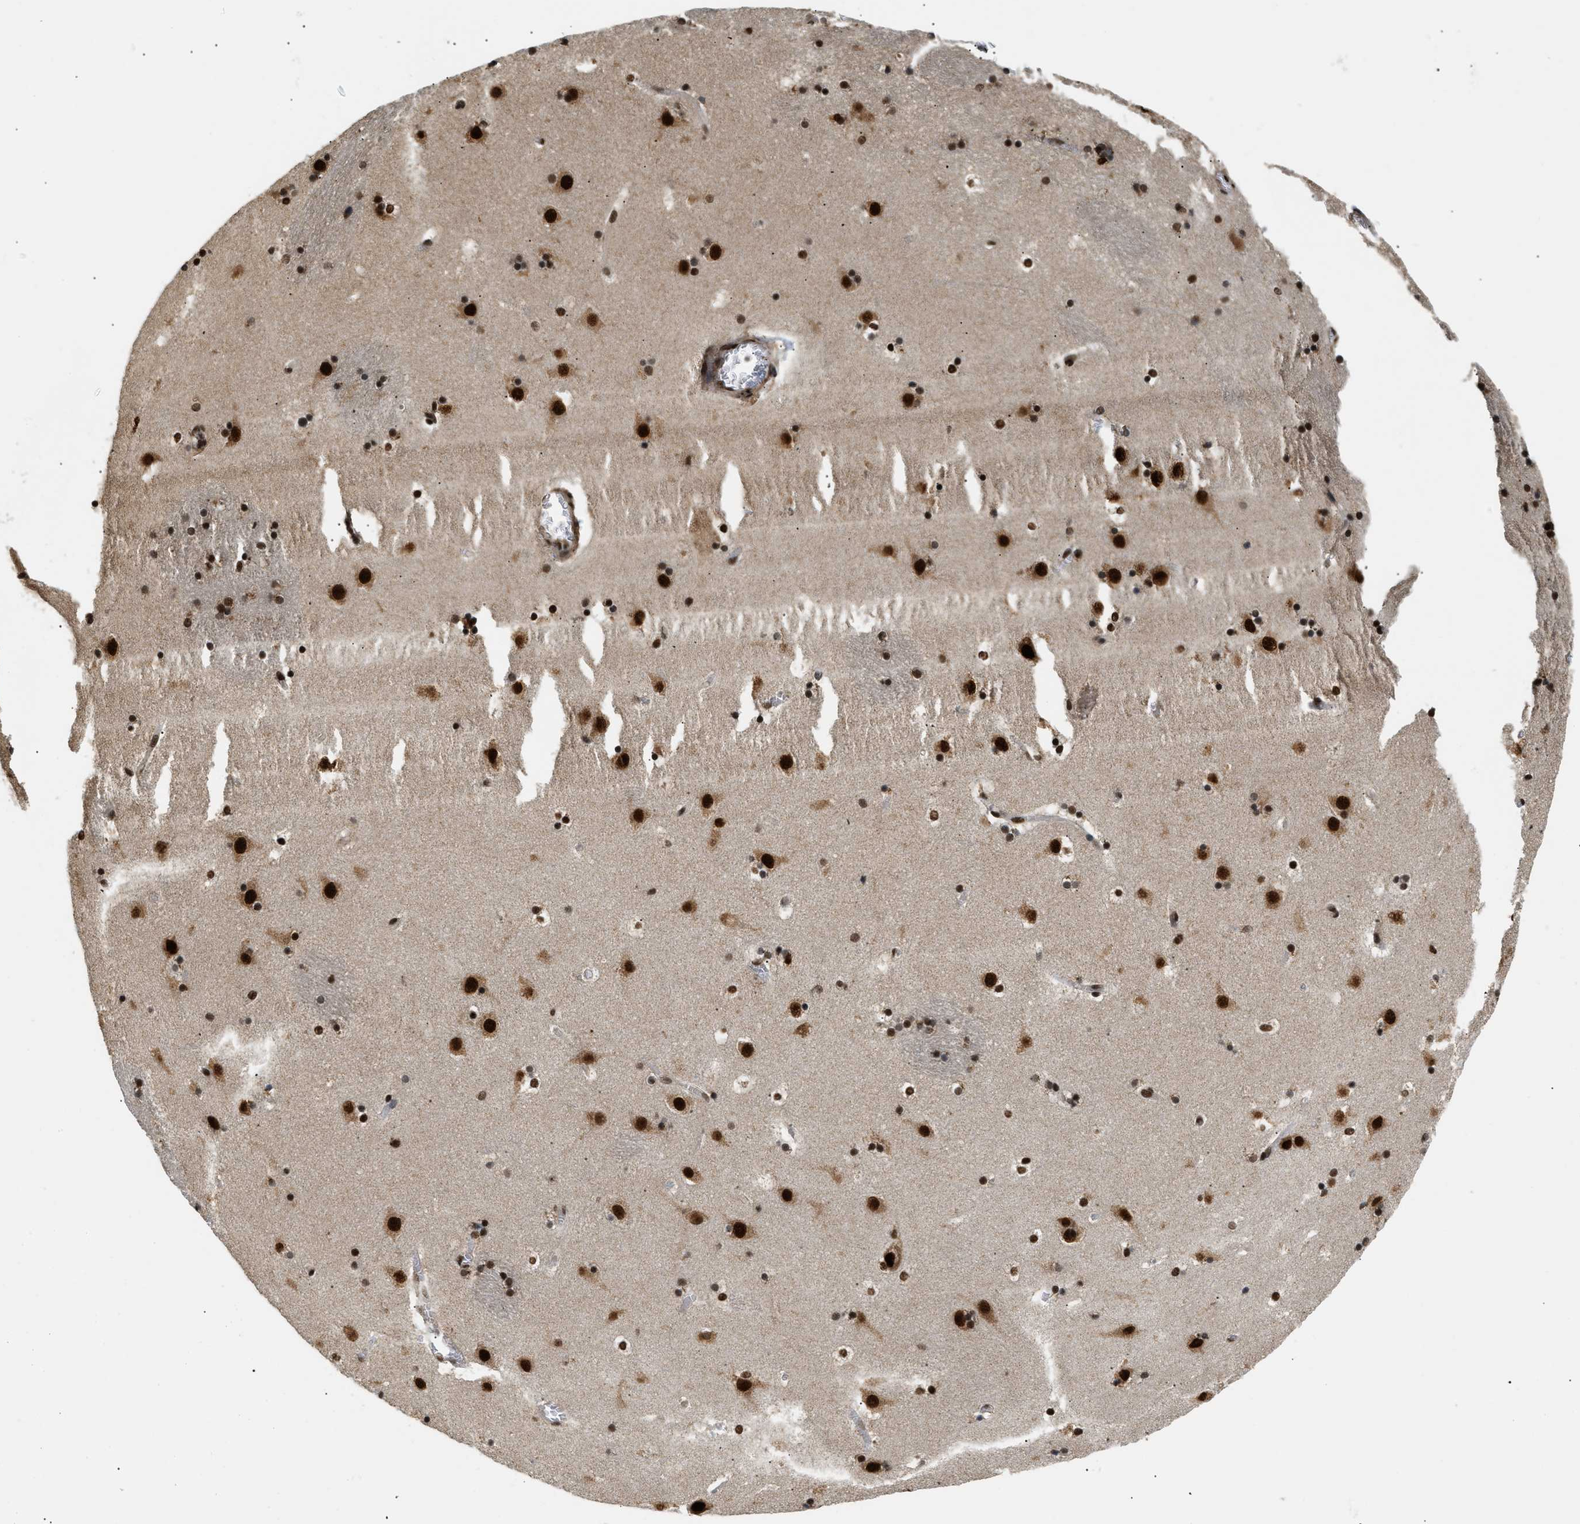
{"staining": {"intensity": "moderate", "quantity": "25%-75%", "location": "nuclear"}, "tissue": "caudate", "cell_type": "Glial cells", "image_type": "normal", "snomed": [{"axis": "morphology", "description": "Normal tissue, NOS"}, {"axis": "topography", "description": "Lateral ventricle wall"}], "caption": "Immunohistochemistry image of normal caudate: human caudate stained using IHC exhibits medium levels of moderate protein expression localized specifically in the nuclear of glial cells, appearing as a nuclear brown color.", "gene": "RBM5", "patient": {"sex": "male", "age": 45}}